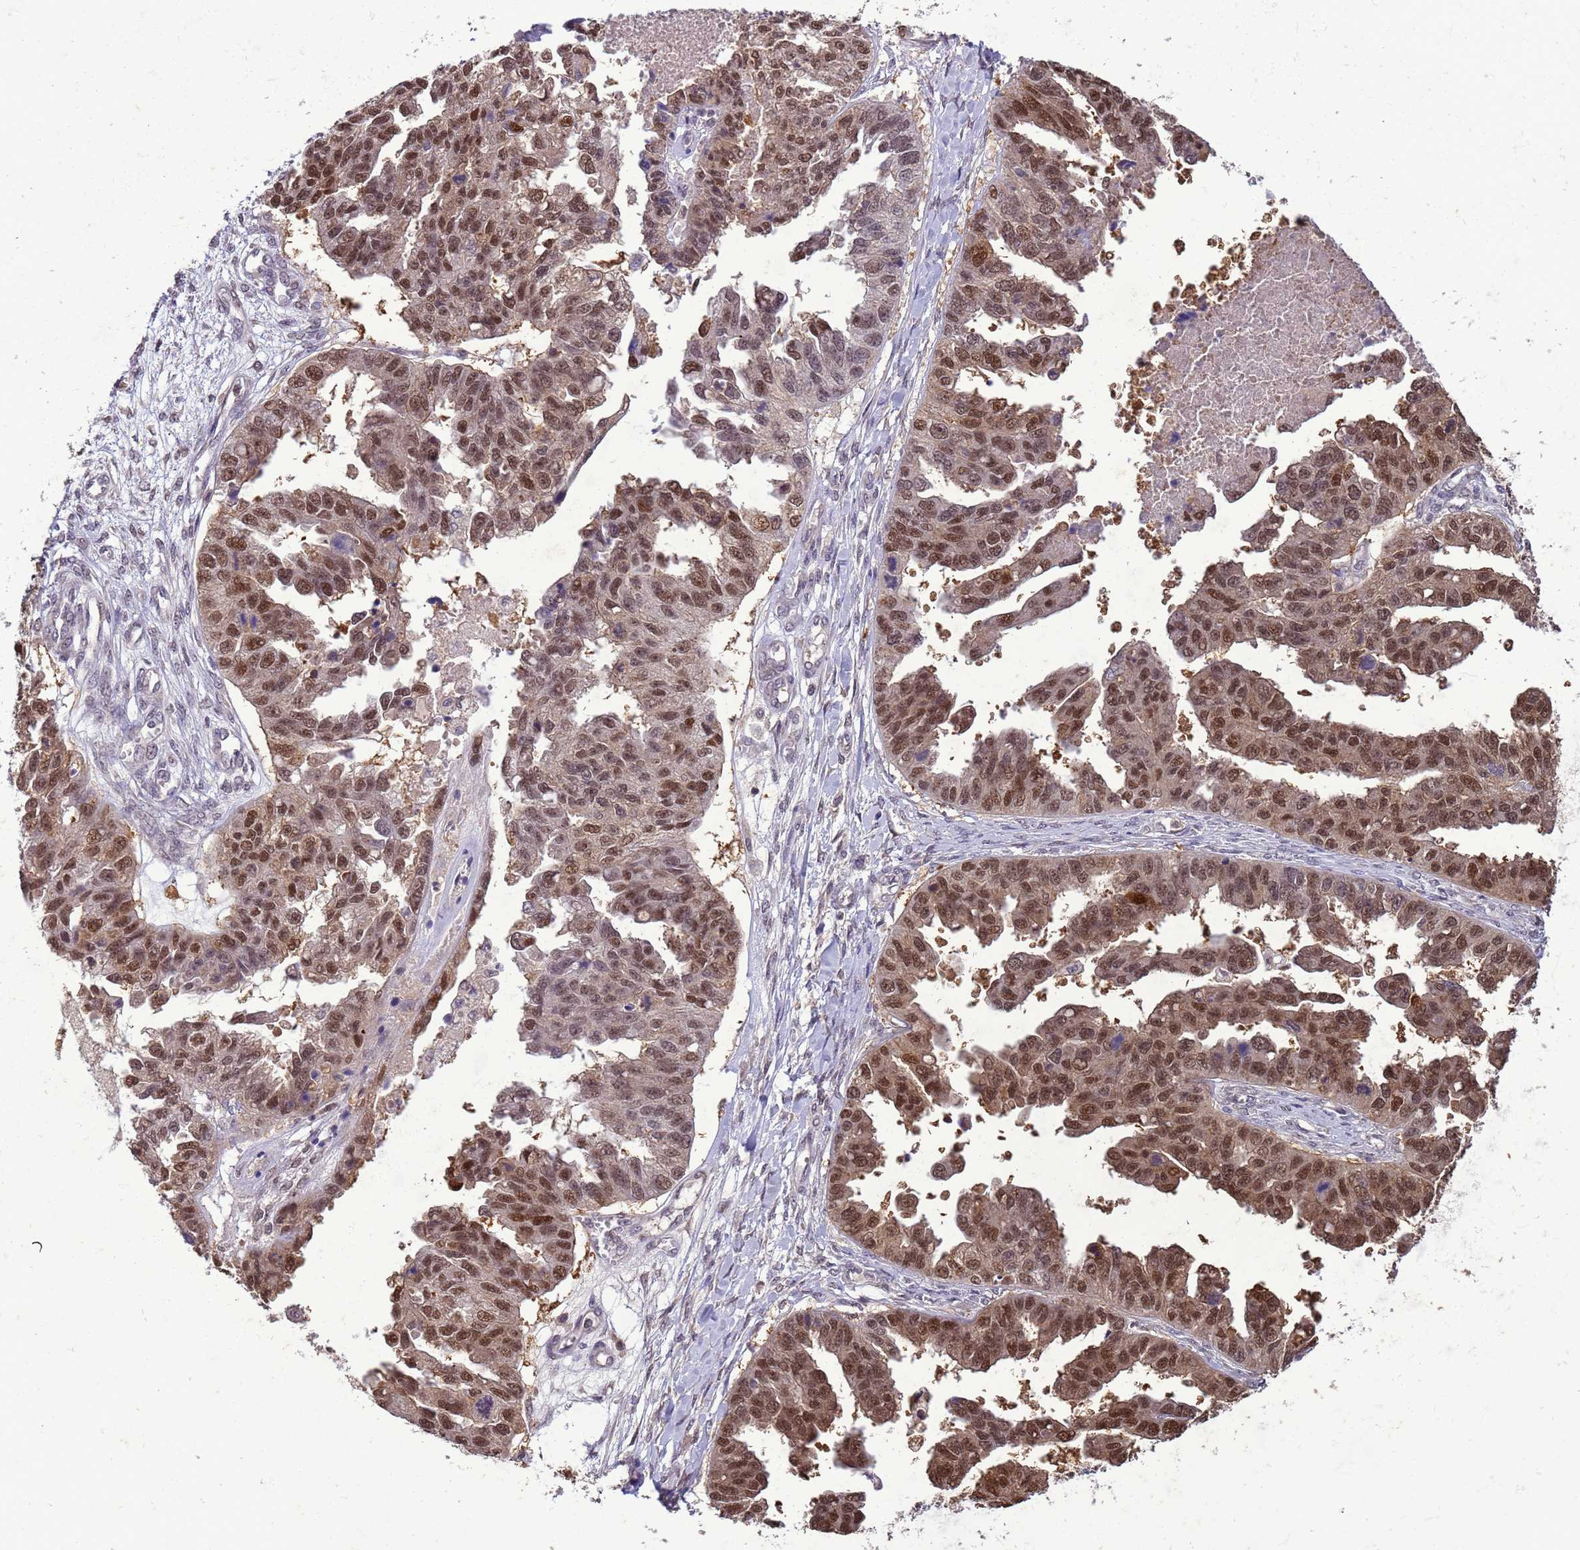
{"staining": {"intensity": "strong", "quantity": ">75%", "location": "nuclear"}, "tissue": "ovarian cancer", "cell_type": "Tumor cells", "image_type": "cancer", "snomed": [{"axis": "morphology", "description": "Cystadenocarcinoma, serous, NOS"}, {"axis": "topography", "description": "Ovary"}], "caption": "Immunohistochemical staining of human ovarian serous cystadenocarcinoma displays high levels of strong nuclear protein positivity in about >75% of tumor cells. Nuclei are stained in blue.", "gene": "ZBTB5", "patient": {"sex": "female", "age": 58}}